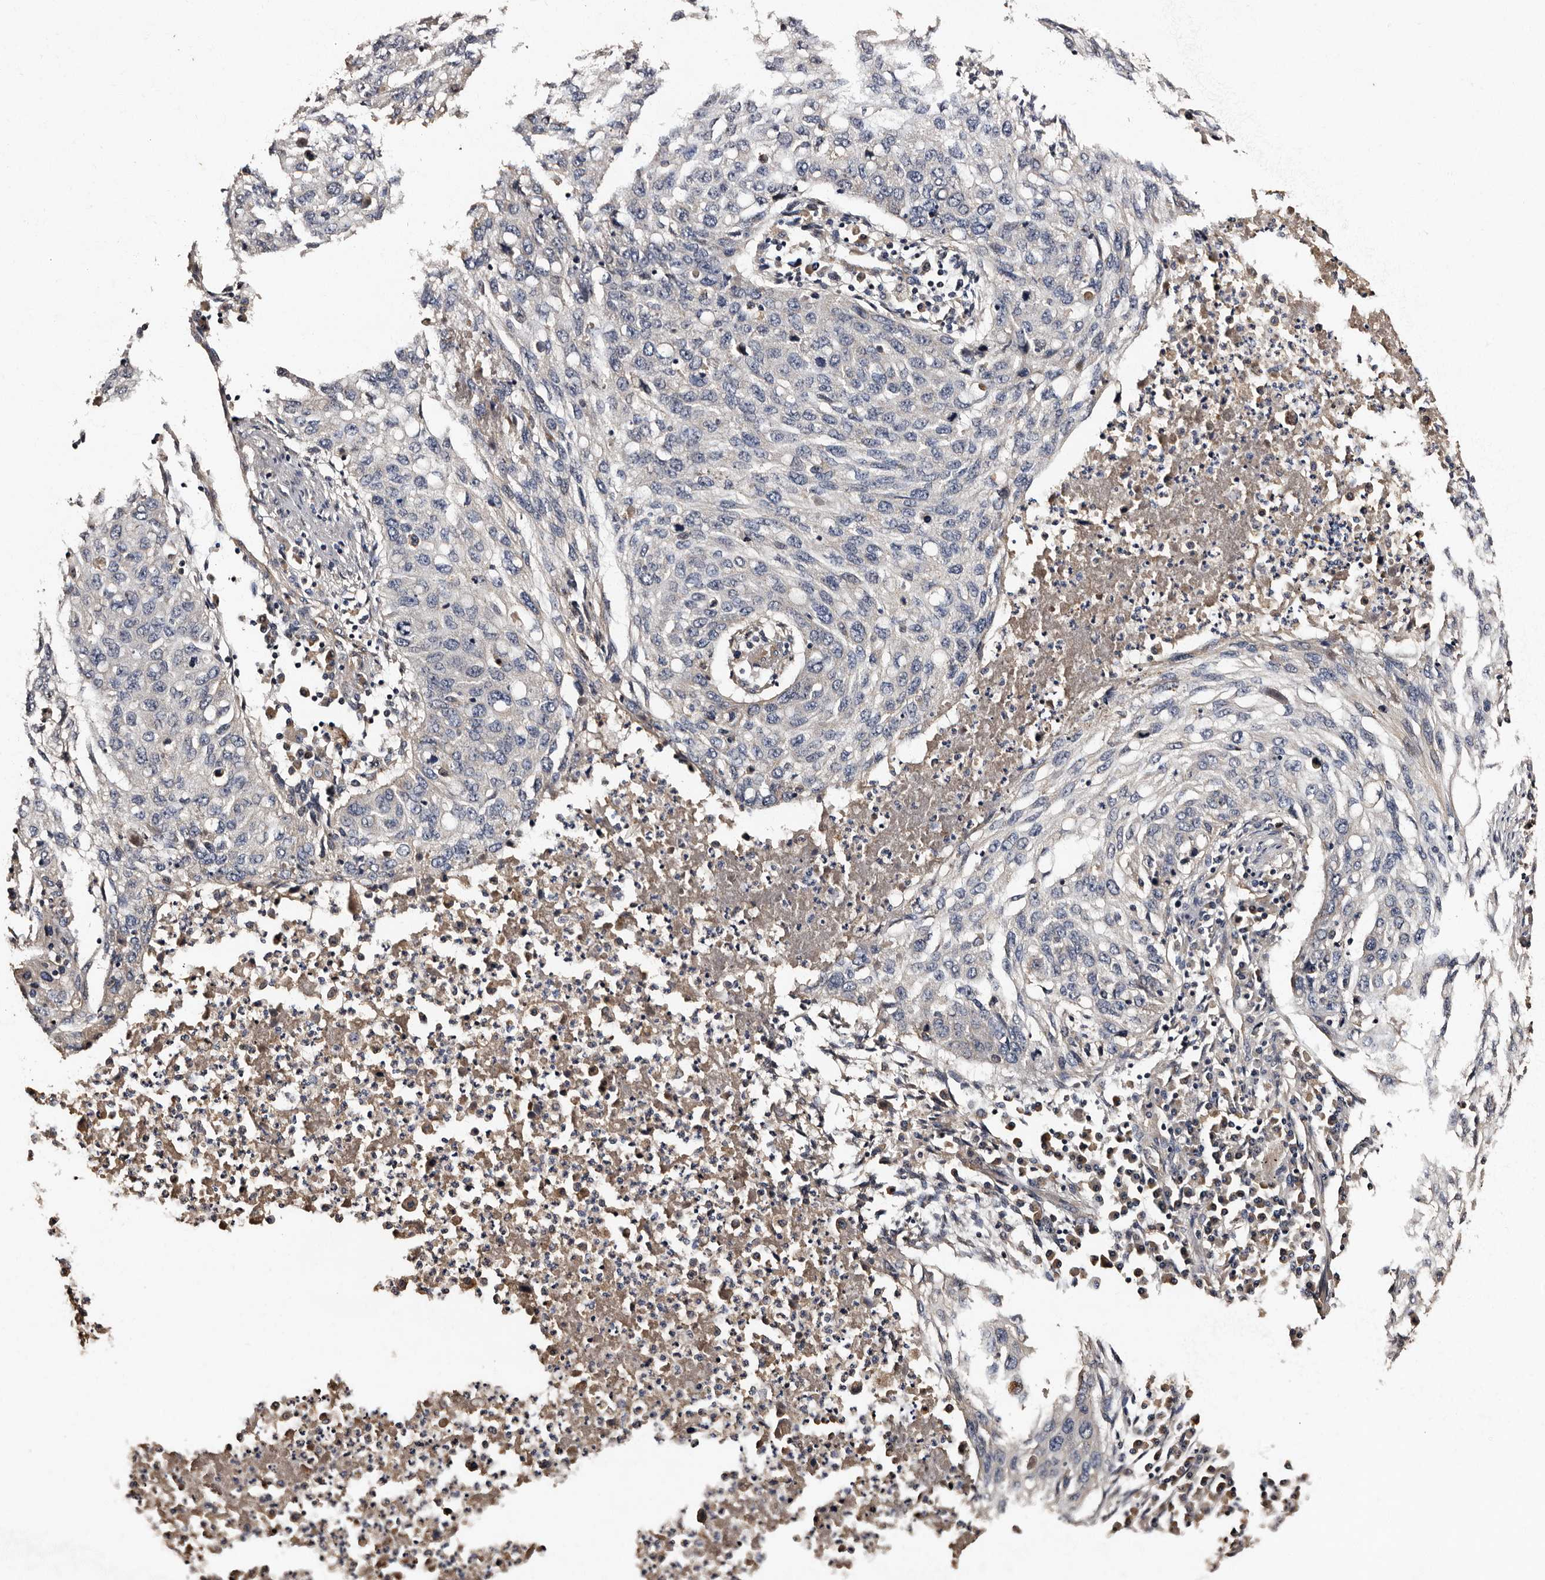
{"staining": {"intensity": "negative", "quantity": "none", "location": "none"}, "tissue": "lung cancer", "cell_type": "Tumor cells", "image_type": "cancer", "snomed": [{"axis": "morphology", "description": "Squamous cell carcinoma, NOS"}, {"axis": "topography", "description": "Lung"}], "caption": "The immunohistochemistry image has no significant staining in tumor cells of lung cancer tissue.", "gene": "ADCK5", "patient": {"sex": "female", "age": 63}}